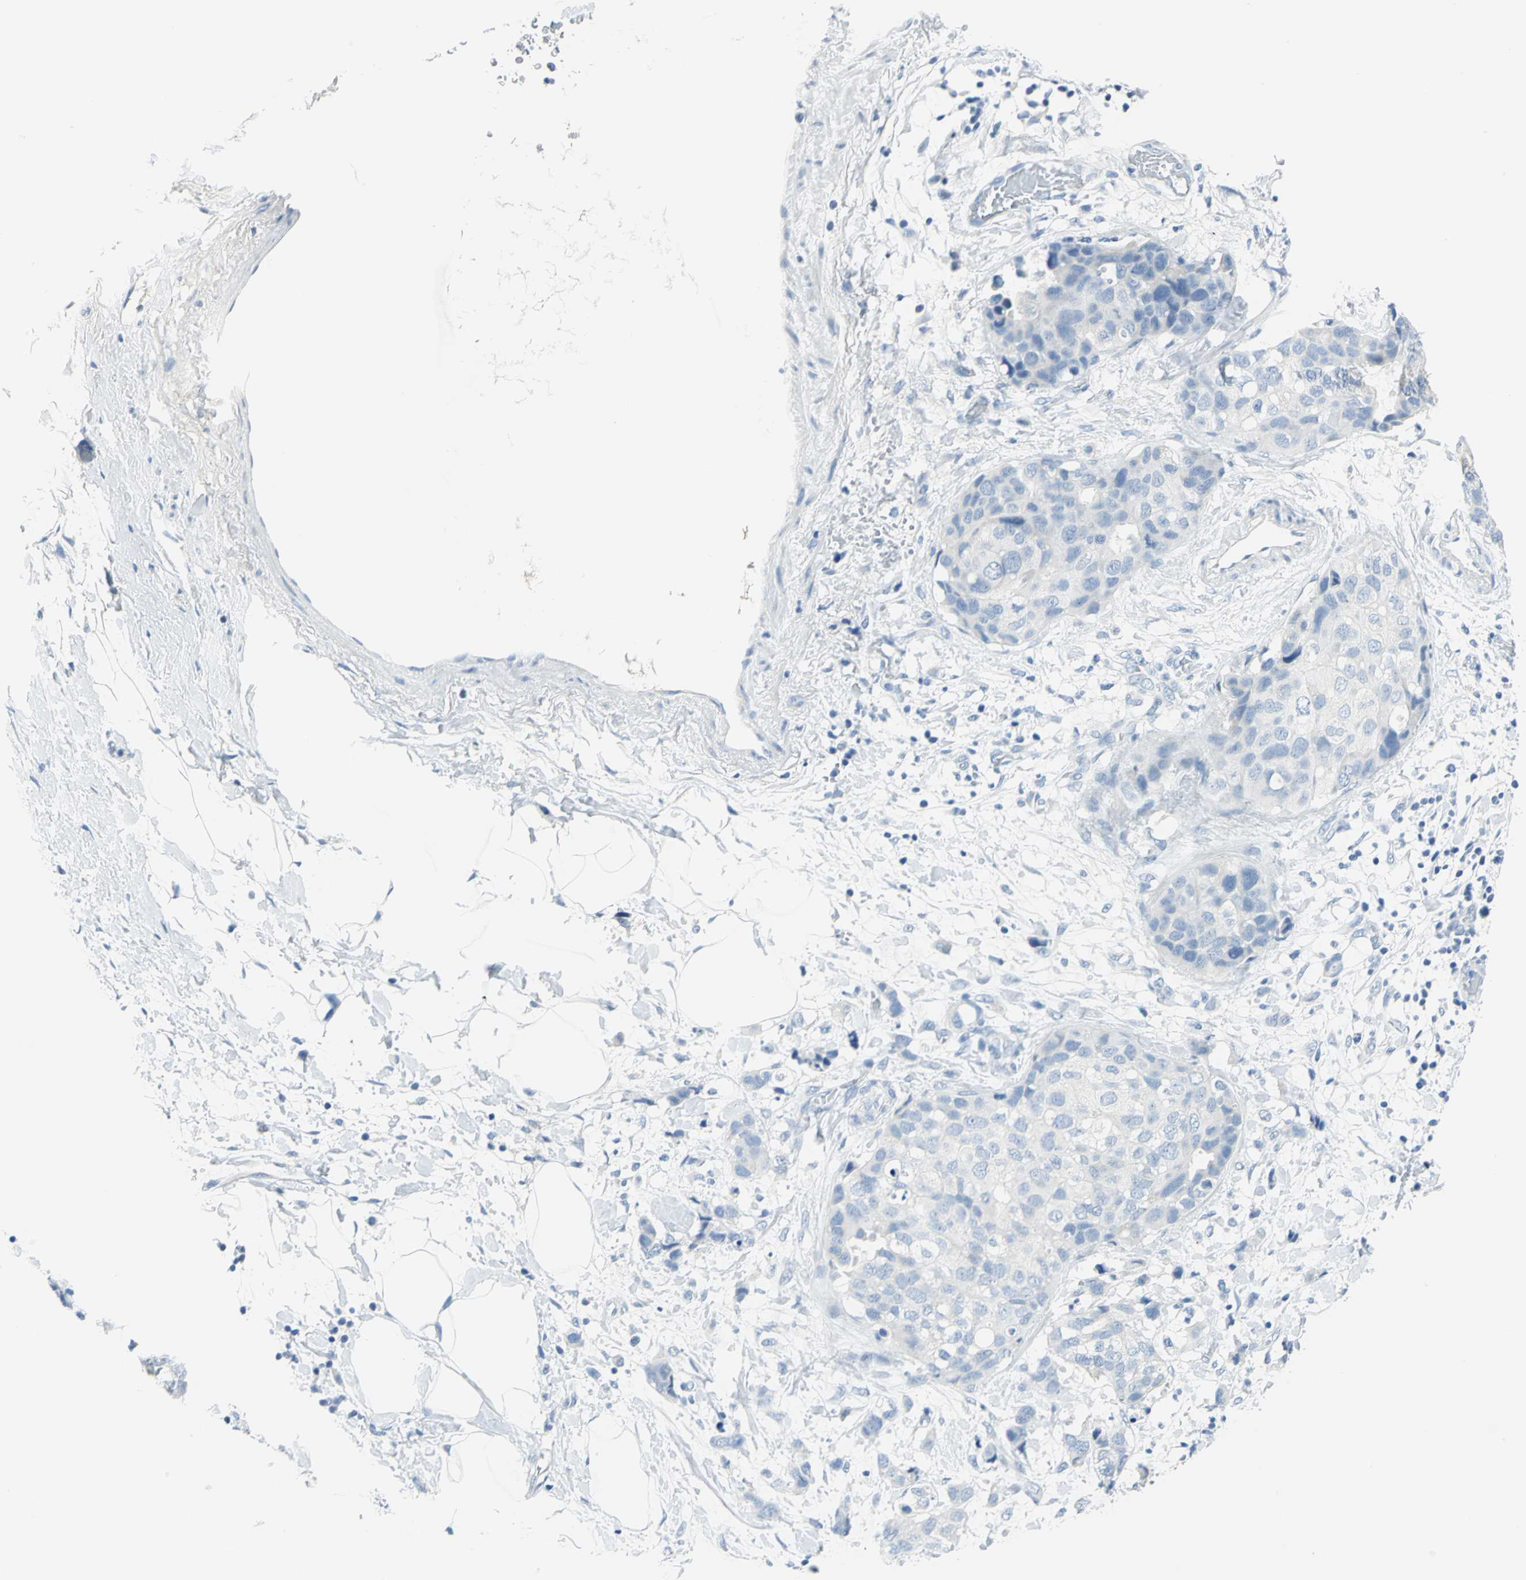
{"staining": {"intensity": "negative", "quantity": "none", "location": "none"}, "tissue": "breast cancer", "cell_type": "Tumor cells", "image_type": "cancer", "snomed": [{"axis": "morphology", "description": "Normal tissue, NOS"}, {"axis": "morphology", "description": "Duct carcinoma"}, {"axis": "topography", "description": "Breast"}], "caption": "Tumor cells show no significant protein expression in breast infiltrating ductal carcinoma.", "gene": "PKLR", "patient": {"sex": "female", "age": 50}}